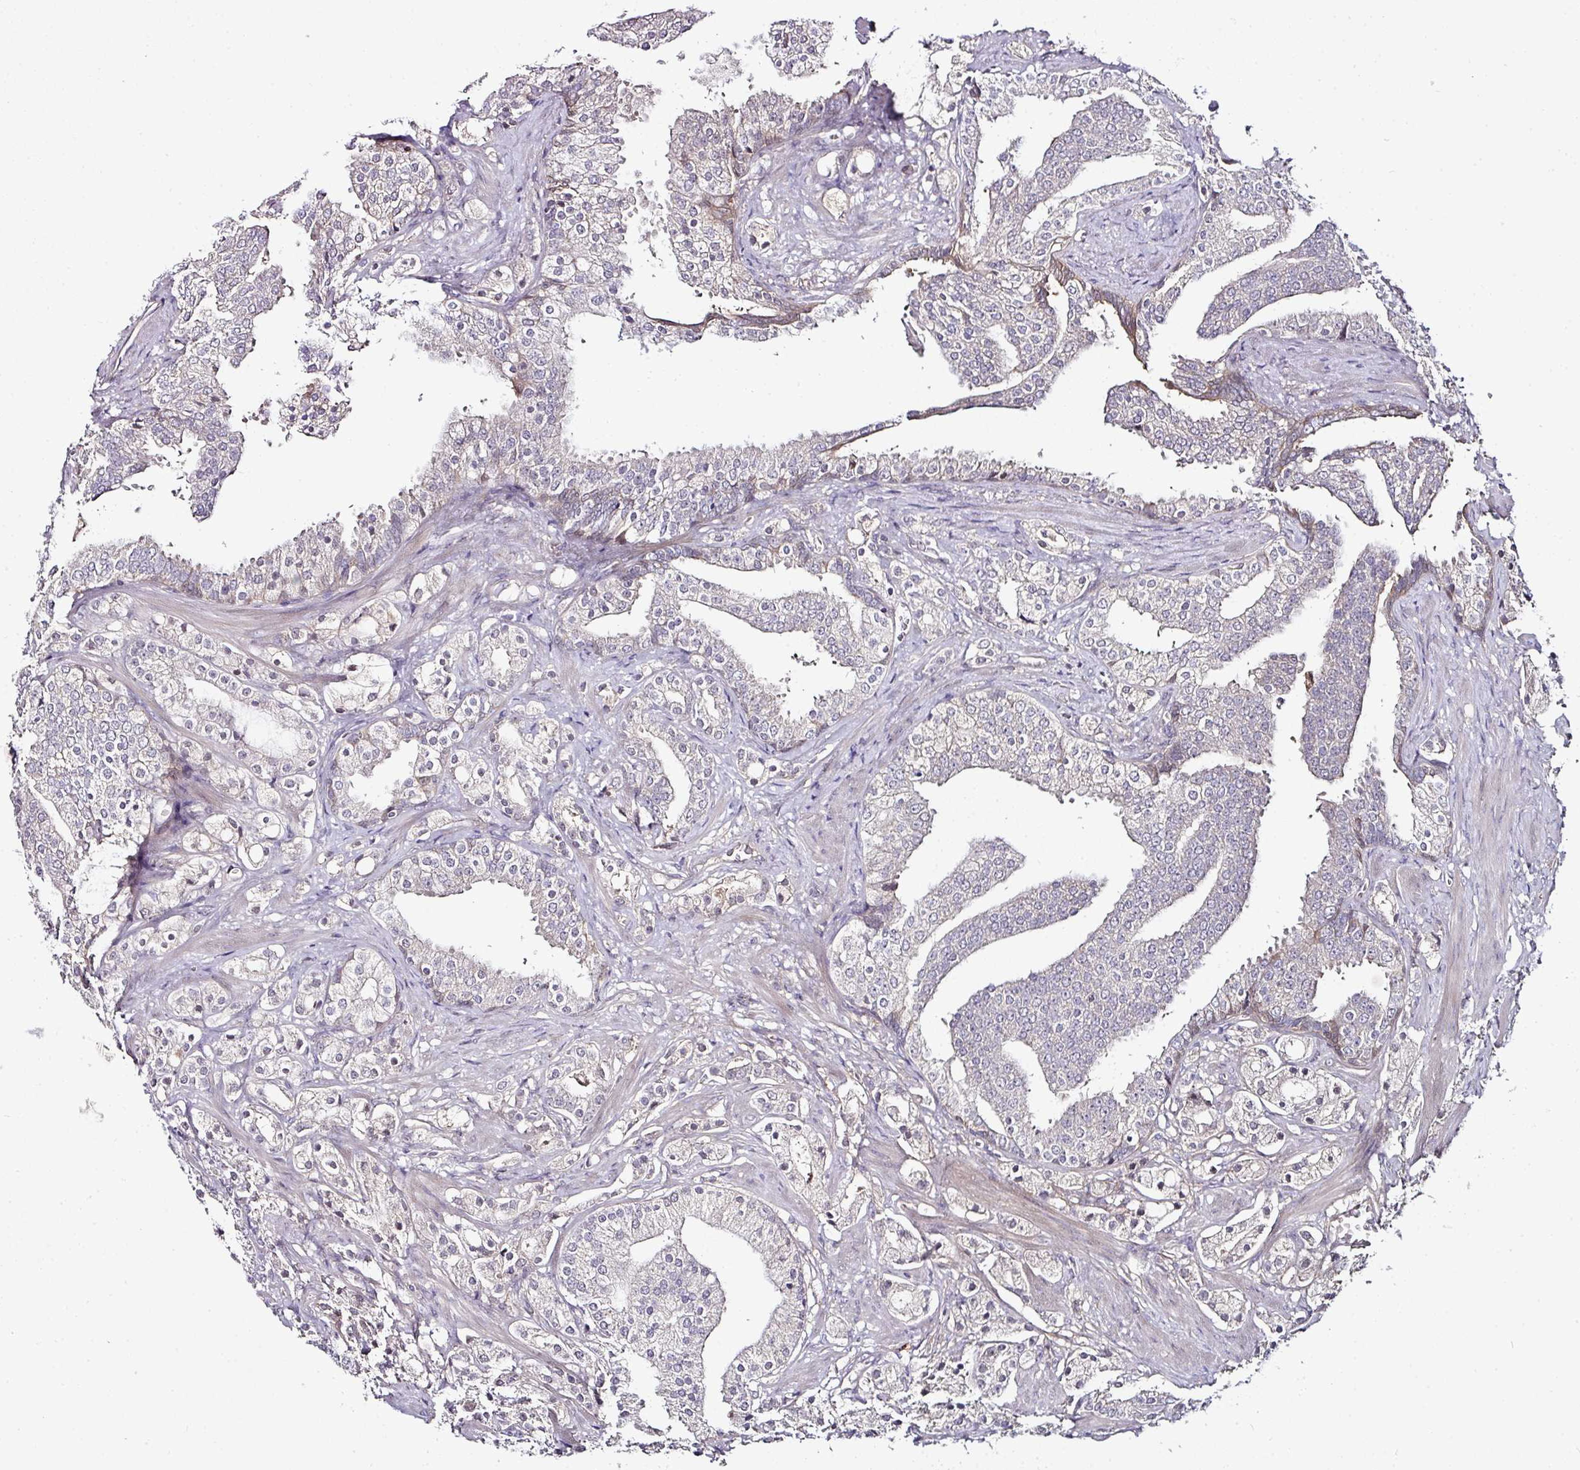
{"staining": {"intensity": "weak", "quantity": "<25%", "location": "cytoplasmic/membranous"}, "tissue": "prostate cancer", "cell_type": "Tumor cells", "image_type": "cancer", "snomed": [{"axis": "morphology", "description": "Adenocarcinoma, High grade"}, {"axis": "topography", "description": "Prostate"}], "caption": "Adenocarcinoma (high-grade) (prostate) stained for a protein using immunohistochemistry exhibits no expression tumor cells.", "gene": "CTDSP2", "patient": {"sex": "male", "age": 50}}